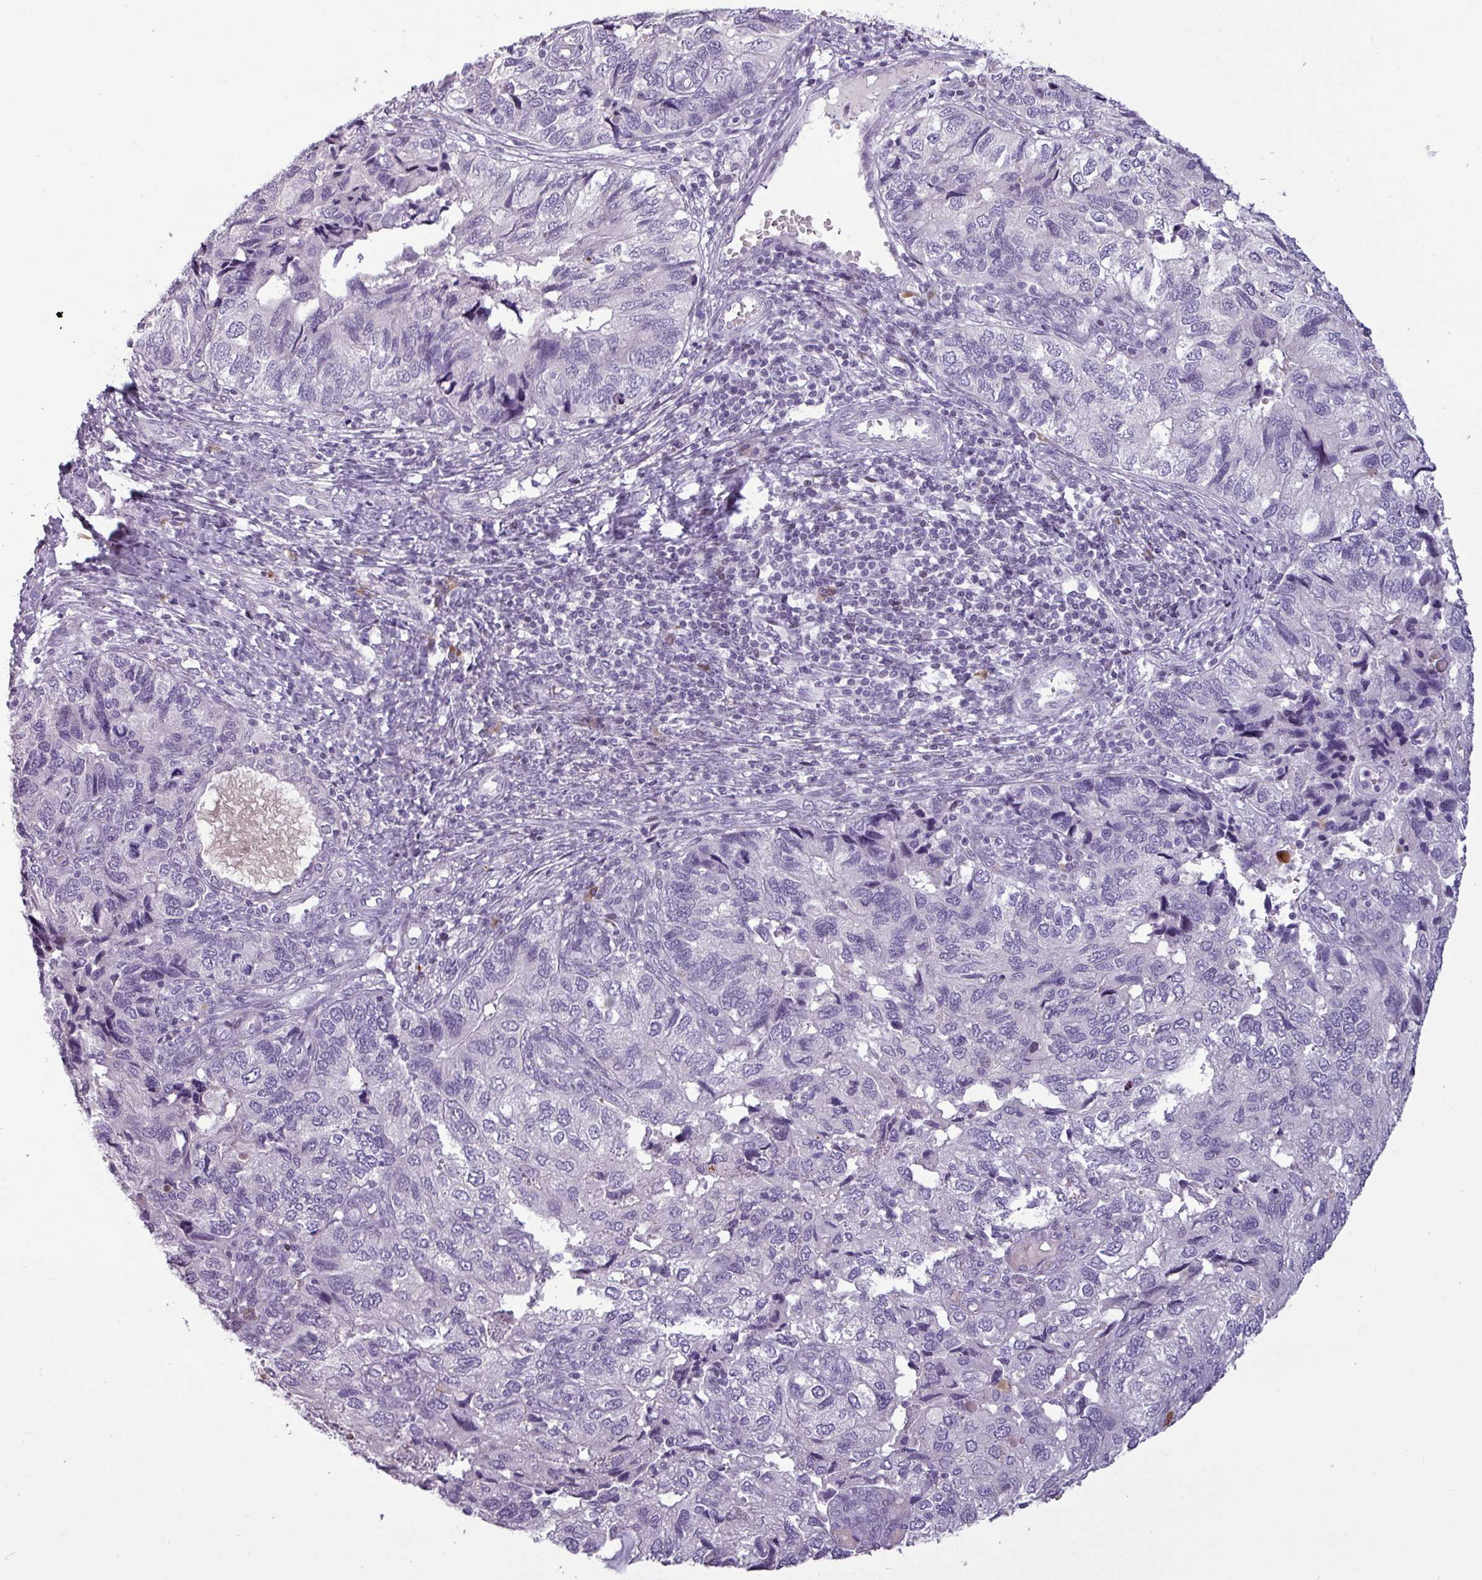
{"staining": {"intensity": "negative", "quantity": "none", "location": "none"}, "tissue": "endometrial cancer", "cell_type": "Tumor cells", "image_type": "cancer", "snomed": [{"axis": "morphology", "description": "Carcinoma, NOS"}, {"axis": "topography", "description": "Uterus"}], "caption": "This micrograph is of carcinoma (endometrial) stained with immunohistochemistry (IHC) to label a protein in brown with the nuclei are counter-stained blue. There is no expression in tumor cells.", "gene": "SLC66A2", "patient": {"sex": "female", "age": 76}}